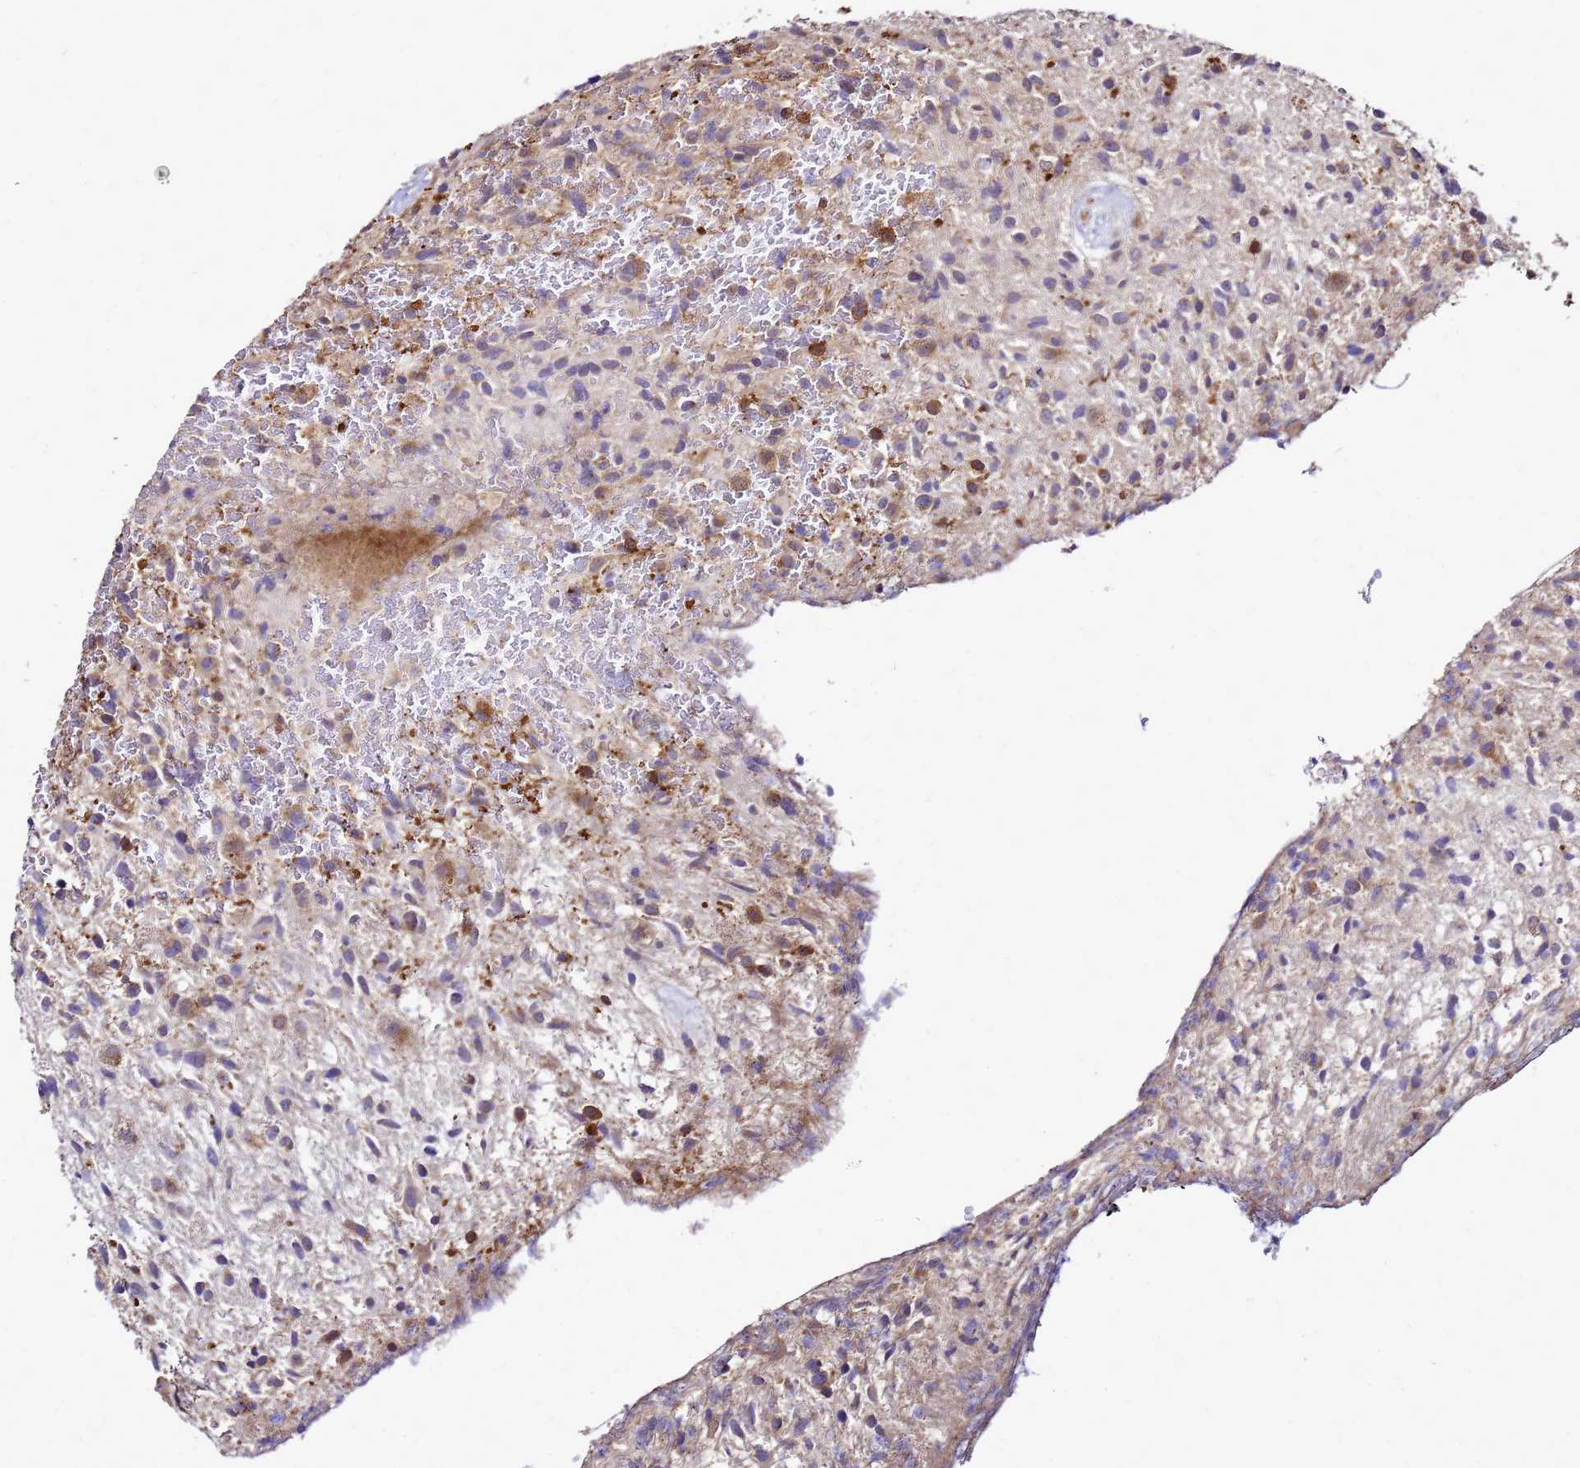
{"staining": {"intensity": "moderate", "quantity": "25%-75%", "location": "cytoplasmic/membranous"}, "tissue": "glioma", "cell_type": "Tumor cells", "image_type": "cancer", "snomed": [{"axis": "morphology", "description": "Glioma, malignant, High grade"}, {"axis": "topography", "description": "Brain"}], "caption": "Tumor cells display moderate cytoplasmic/membranous expression in about 25%-75% of cells in malignant high-grade glioma.", "gene": "TRABD", "patient": {"sex": "male", "age": 56}}